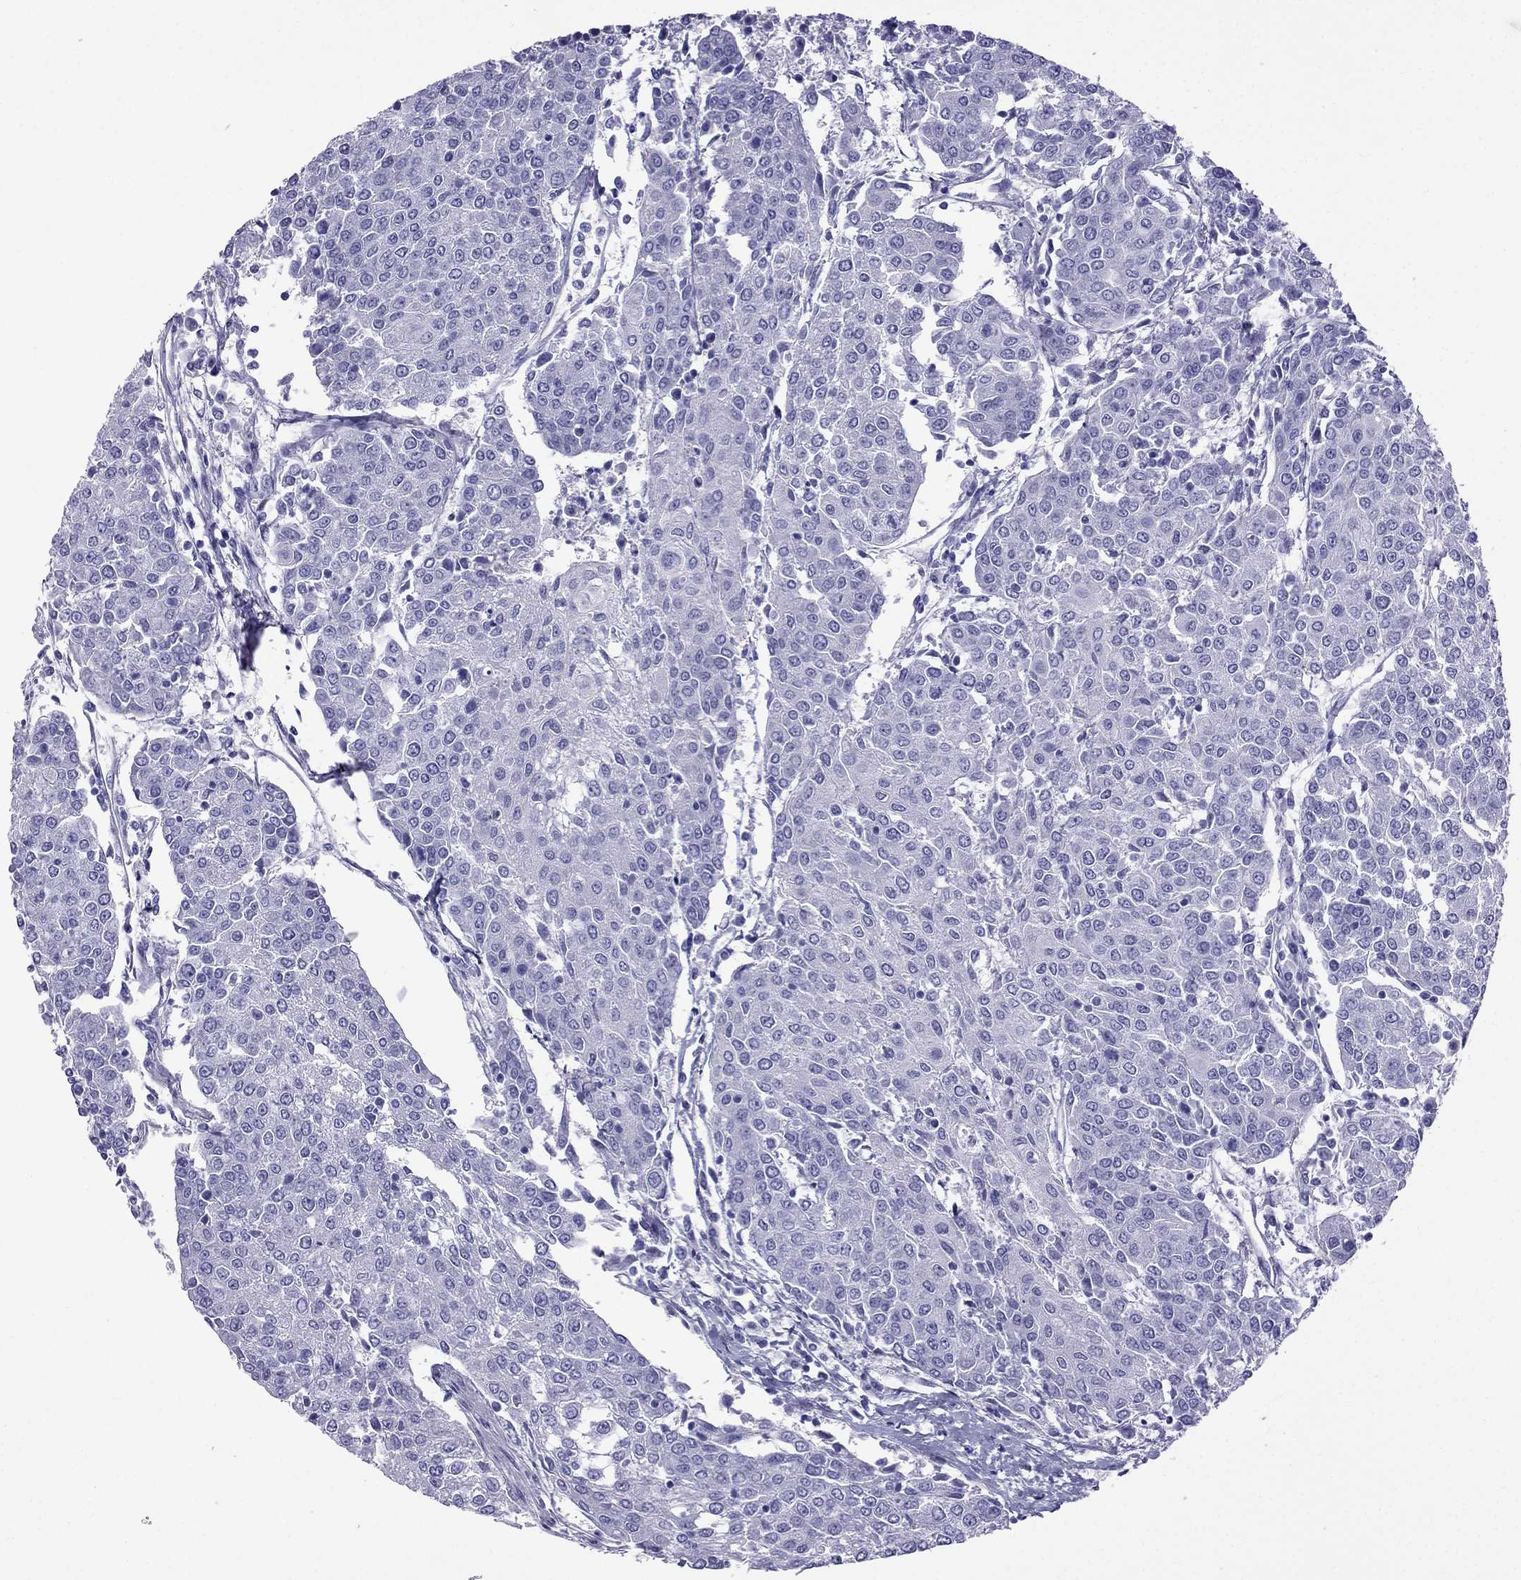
{"staining": {"intensity": "negative", "quantity": "none", "location": "none"}, "tissue": "urothelial cancer", "cell_type": "Tumor cells", "image_type": "cancer", "snomed": [{"axis": "morphology", "description": "Urothelial carcinoma, High grade"}, {"axis": "topography", "description": "Urinary bladder"}], "caption": "Urothelial carcinoma (high-grade) was stained to show a protein in brown. There is no significant expression in tumor cells.", "gene": "ARR3", "patient": {"sex": "female", "age": 85}}